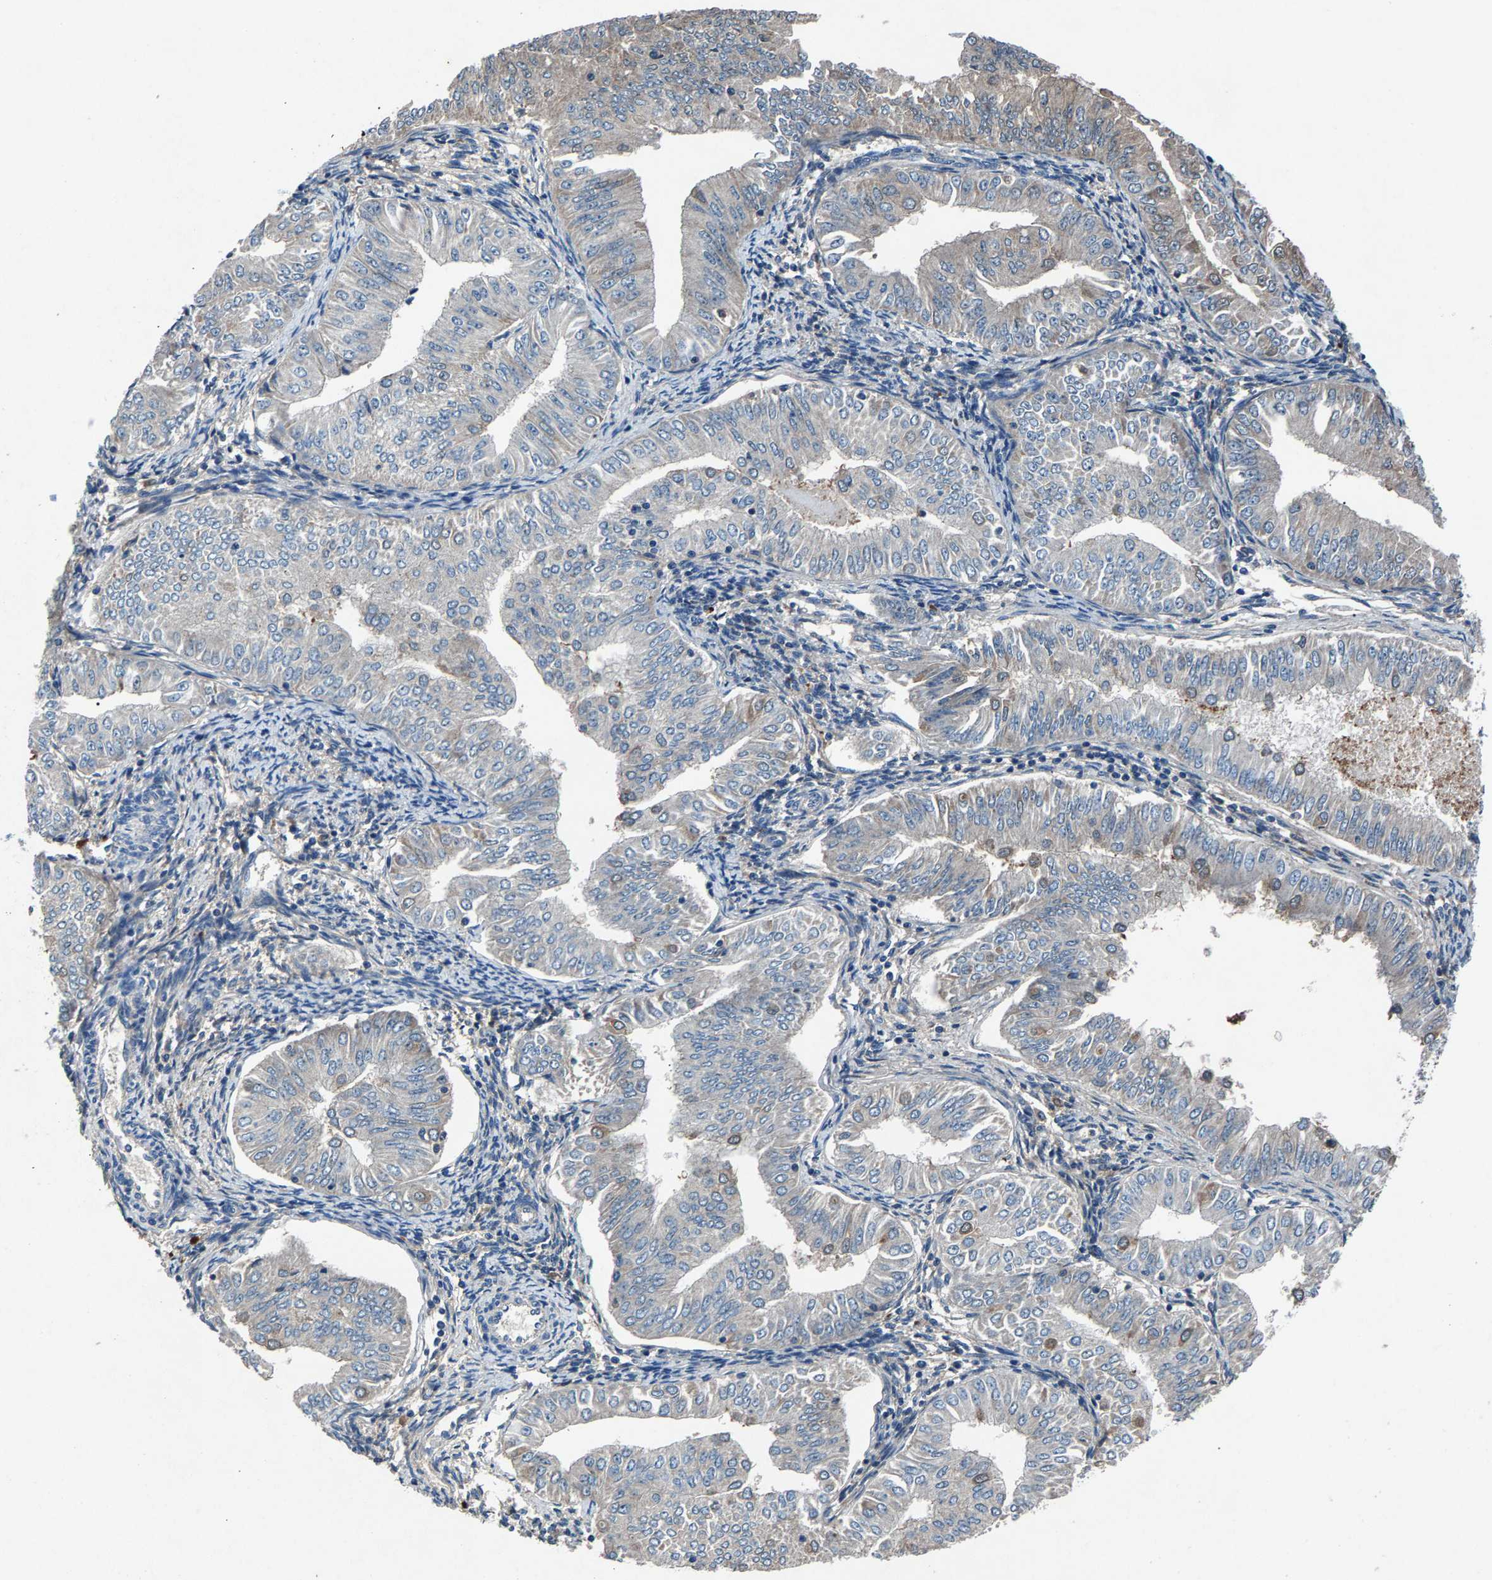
{"staining": {"intensity": "weak", "quantity": "<25%", "location": "cytoplasmic/membranous"}, "tissue": "endometrial cancer", "cell_type": "Tumor cells", "image_type": "cancer", "snomed": [{"axis": "morphology", "description": "Normal tissue, NOS"}, {"axis": "morphology", "description": "Adenocarcinoma, NOS"}, {"axis": "topography", "description": "Endometrium"}], "caption": "Photomicrograph shows no significant protein staining in tumor cells of adenocarcinoma (endometrial).", "gene": "PRXL2C", "patient": {"sex": "female", "age": 53}}